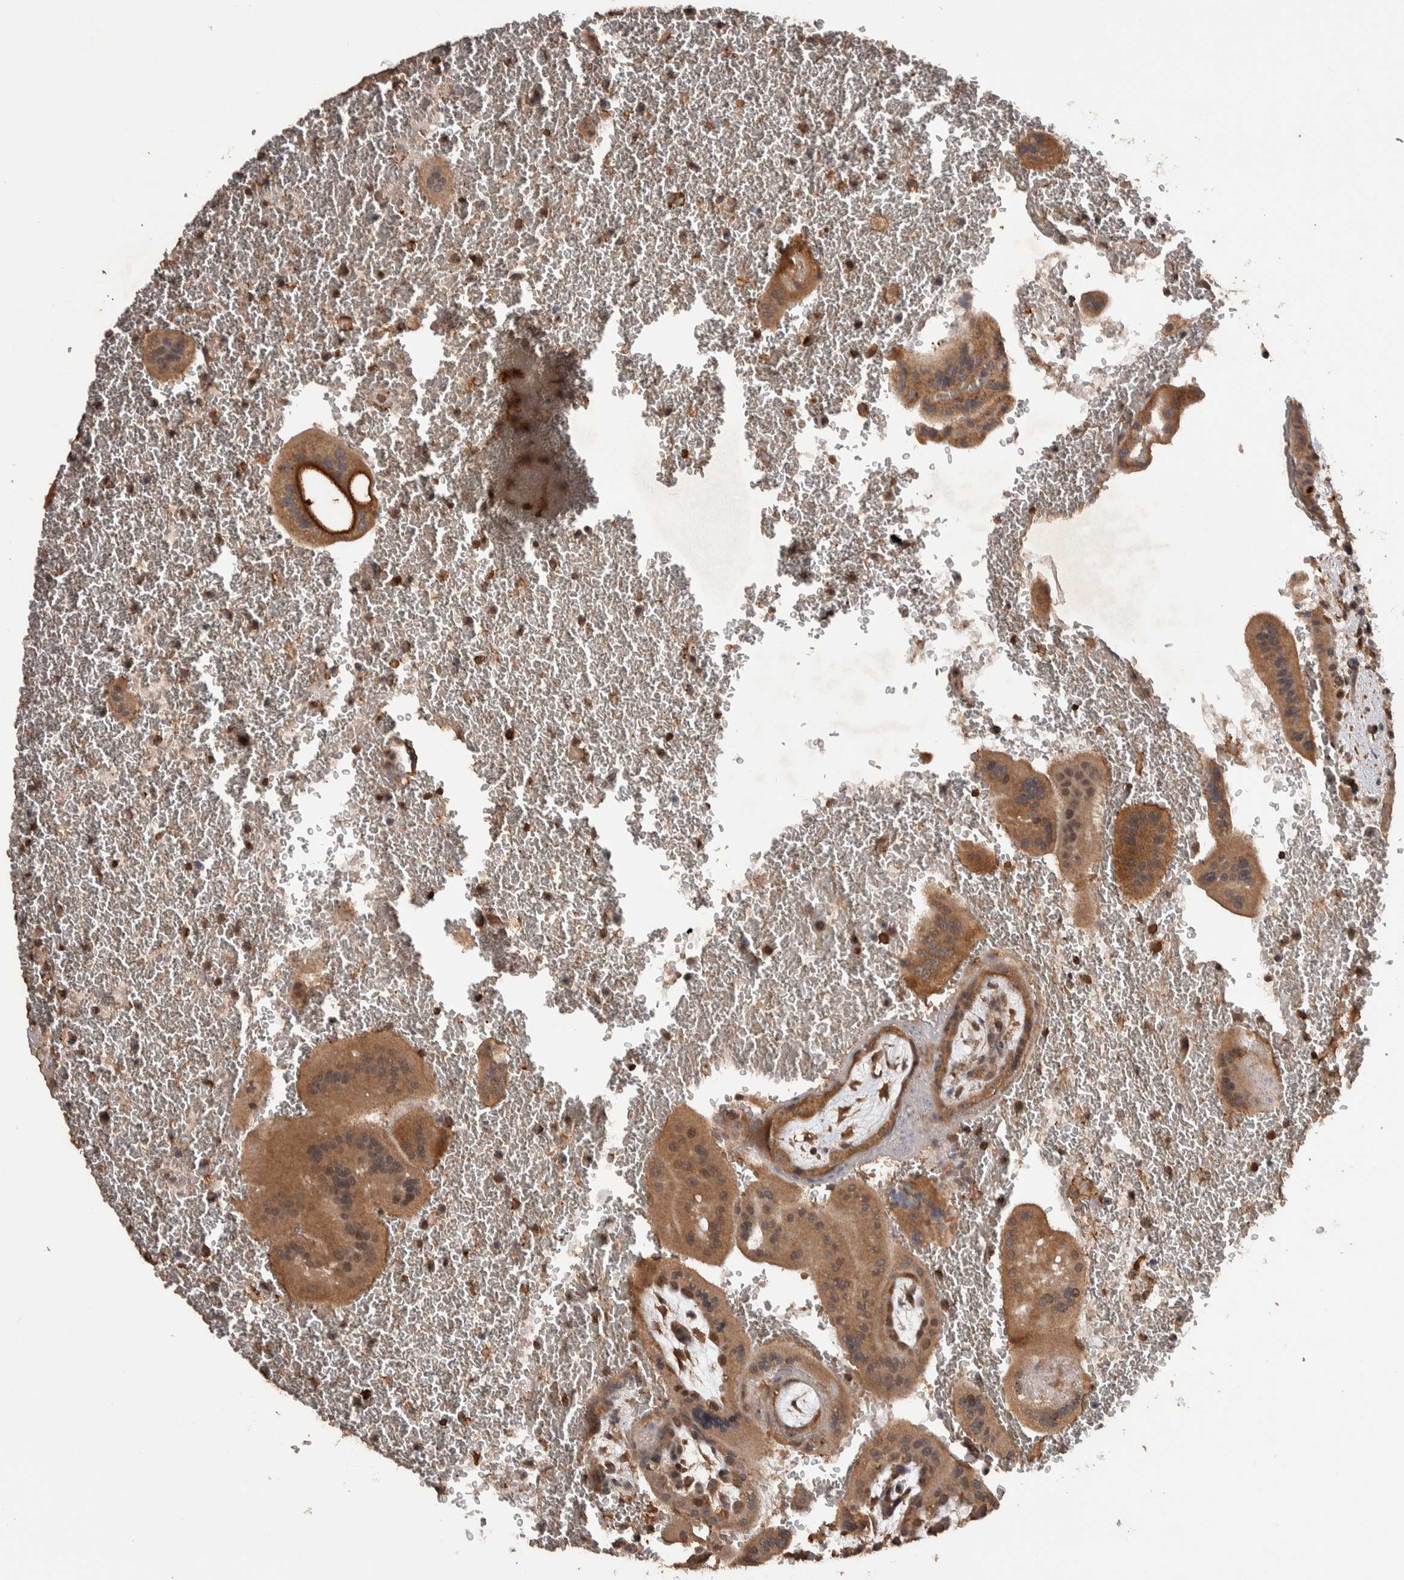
{"staining": {"intensity": "moderate", "quantity": ">75%", "location": "cytoplasmic/membranous,nuclear"}, "tissue": "placenta", "cell_type": "Decidual cells", "image_type": "normal", "snomed": [{"axis": "morphology", "description": "Normal tissue, NOS"}, {"axis": "topography", "description": "Placenta"}], "caption": "An image showing moderate cytoplasmic/membranous,nuclear positivity in about >75% of decidual cells in benign placenta, as visualized by brown immunohistochemical staining.", "gene": "DVL2", "patient": {"sex": "female", "age": 35}}